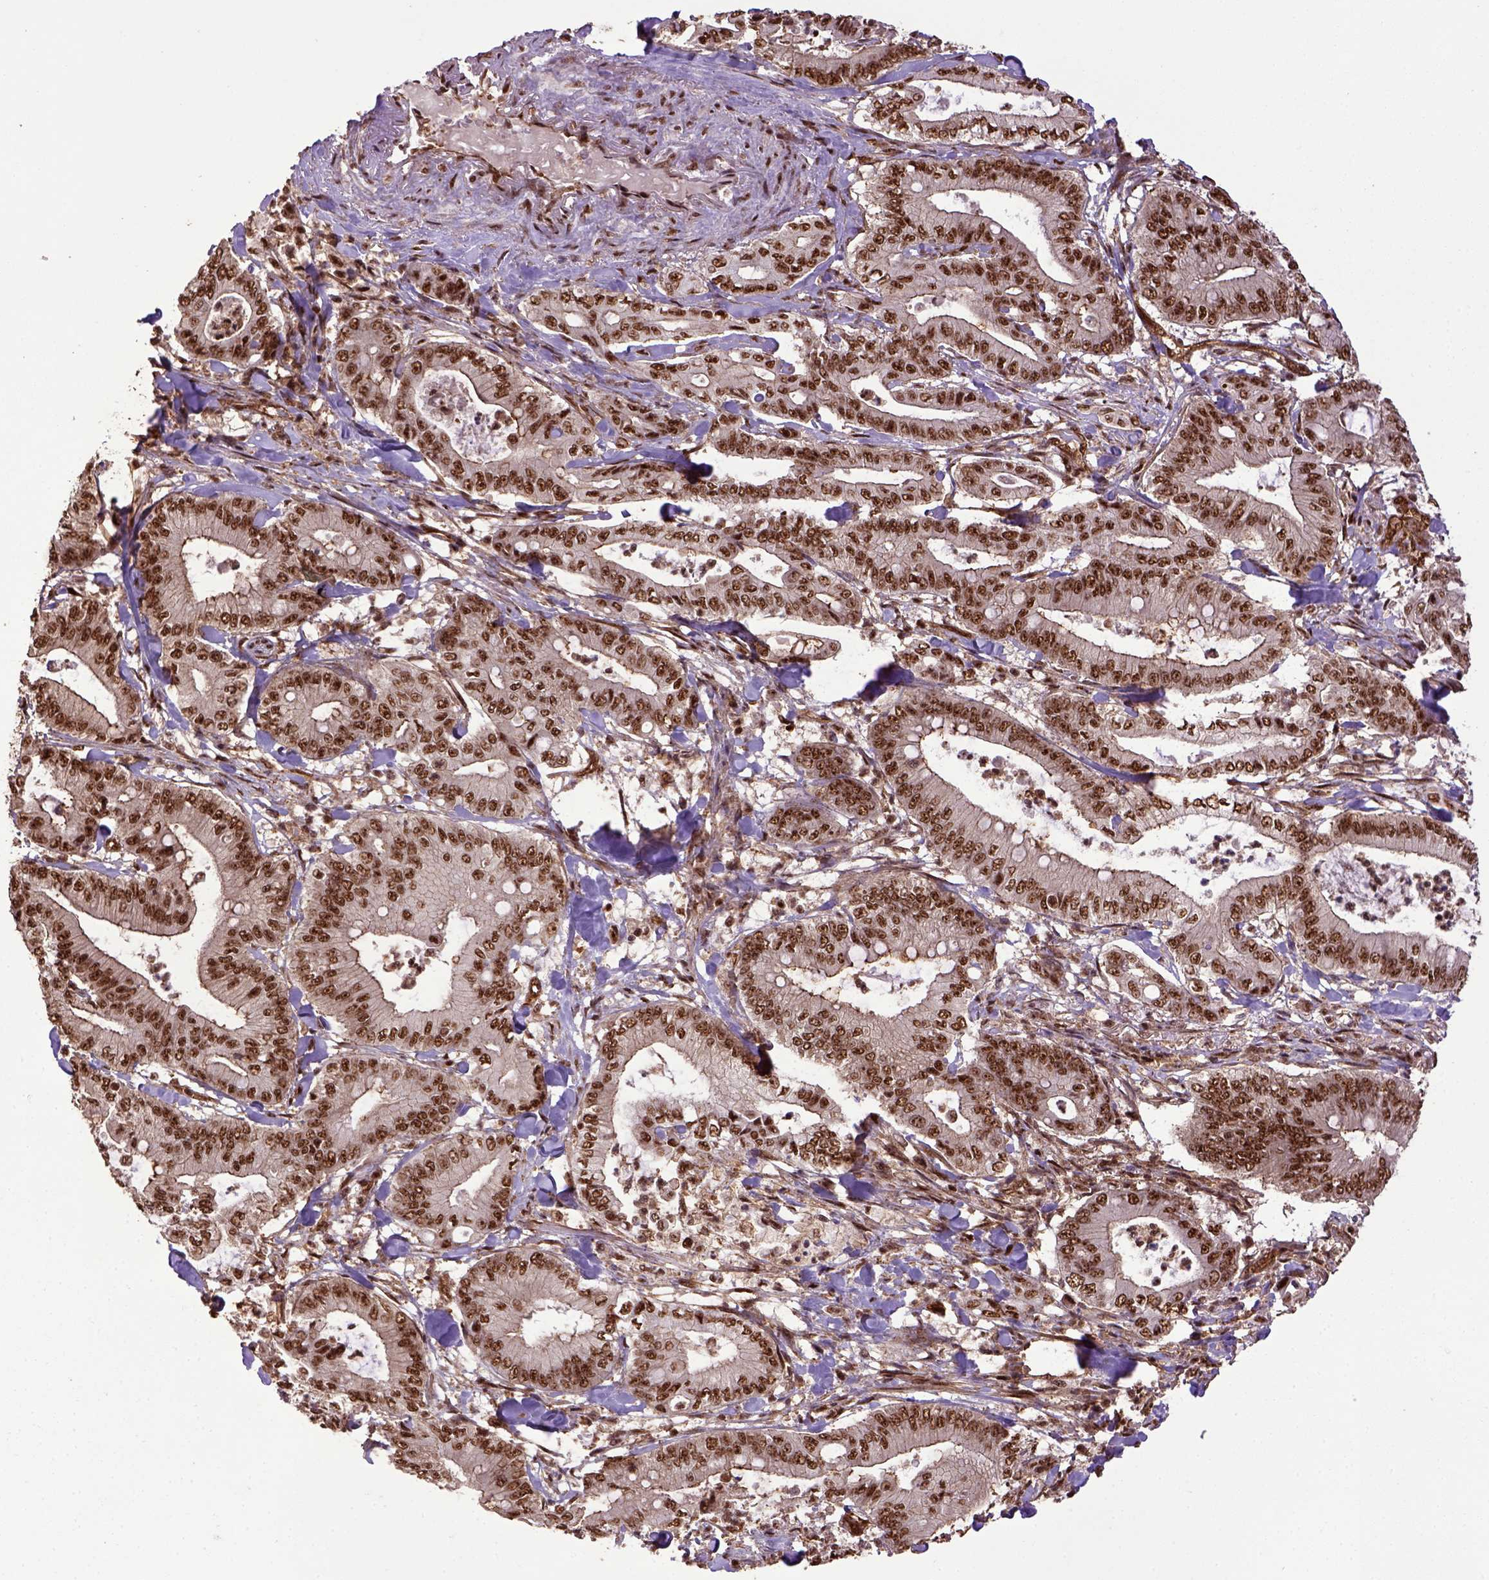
{"staining": {"intensity": "moderate", "quantity": ">75%", "location": "nuclear"}, "tissue": "pancreatic cancer", "cell_type": "Tumor cells", "image_type": "cancer", "snomed": [{"axis": "morphology", "description": "Adenocarcinoma, NOS"}, {"axis": "topography", "description": "Pancreas"}], "caption": "Adenocarcinoma (pancreatic) was stained to show a protein in brown. There is medium levels of moderate nuclear positivity in about >75% of tumor cells. (brown staining indicates protein expression, while blue staining denotes nuclei).", "gene": "PPIG", "patient": {"sex": "male", "age": 71}}